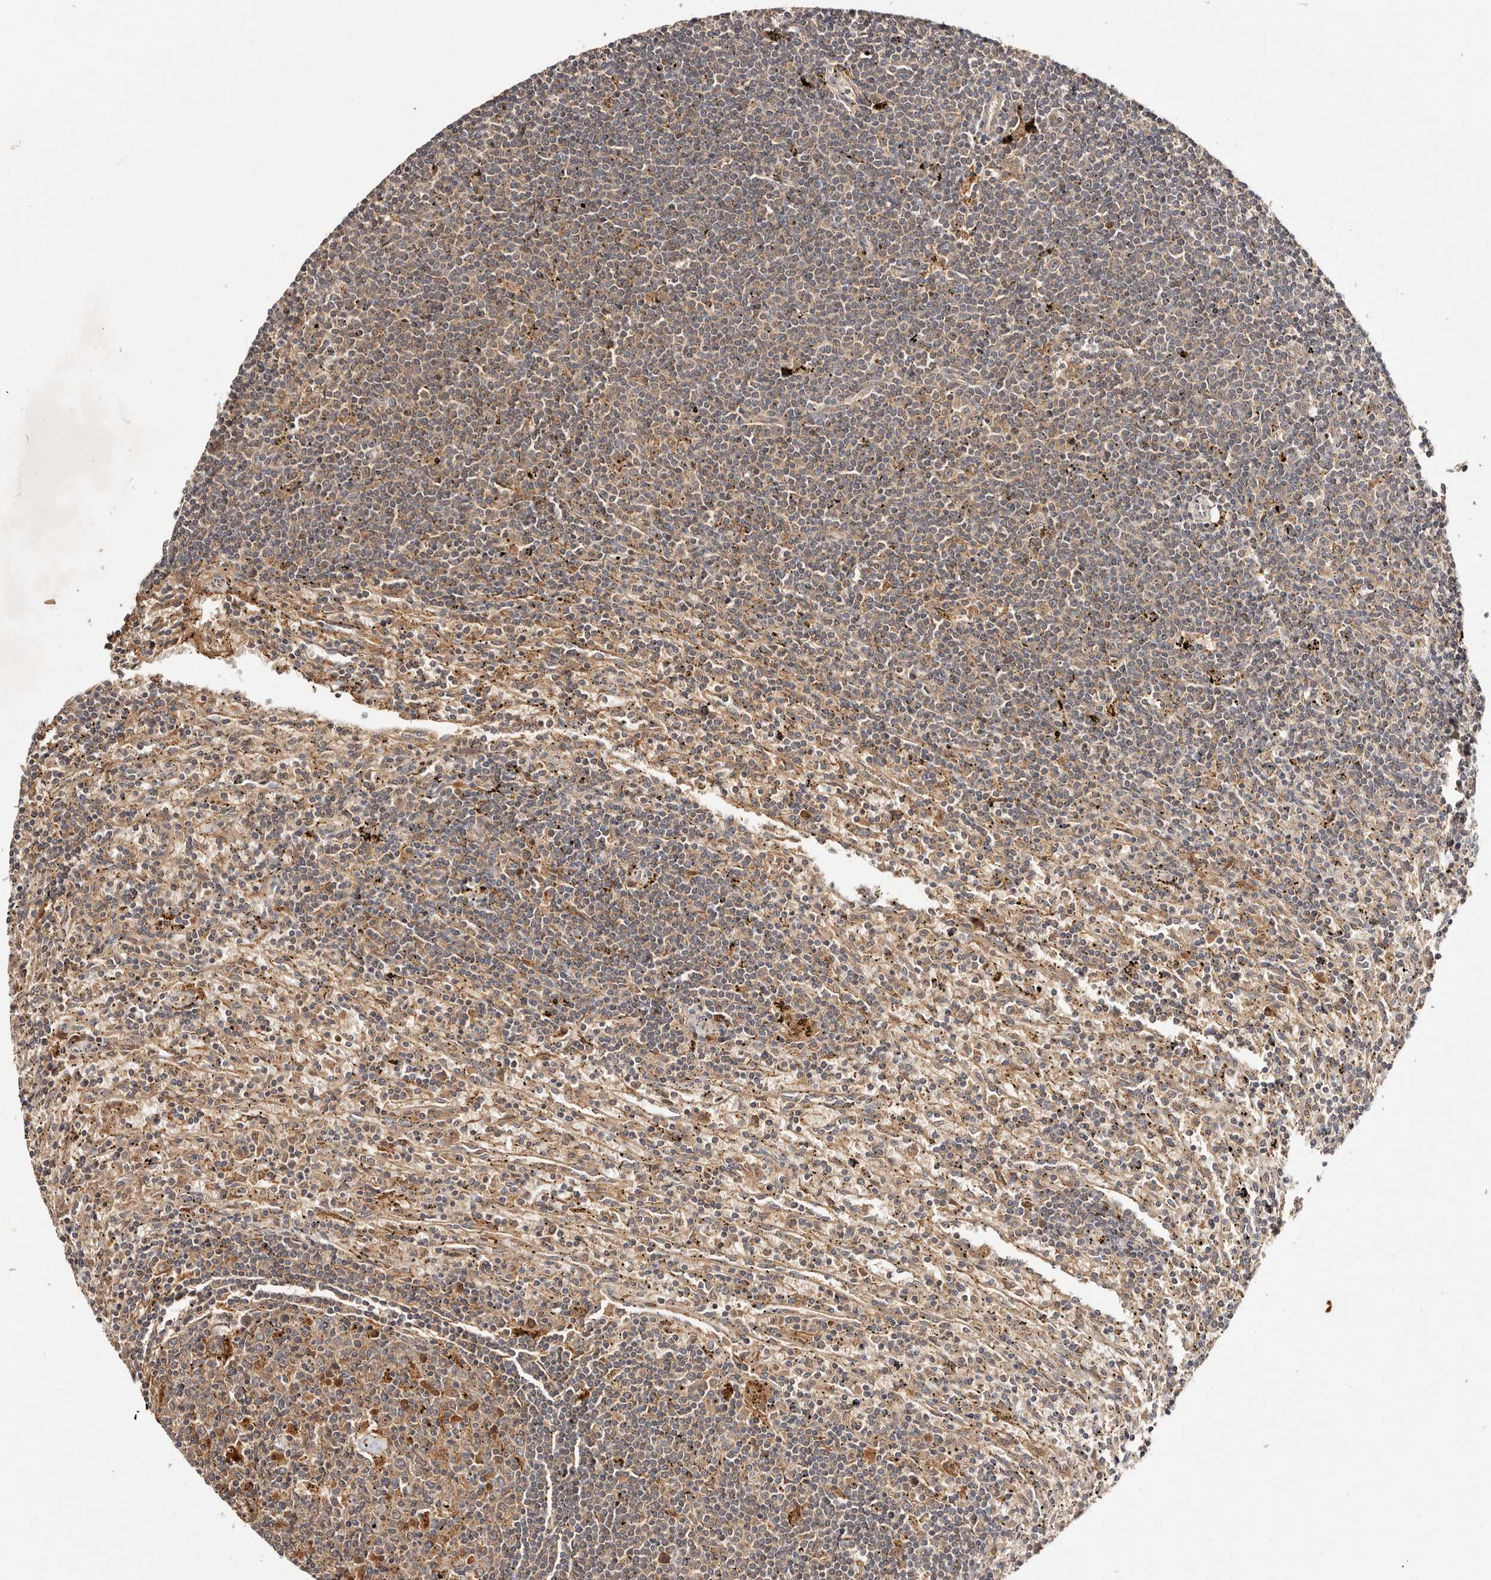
{"staining": {"intensity": "weak", "quantity": "<25%", "location": "cytoplasmic/membranous"}, "tissue": "lymphoma", "cell_type": "Tumor cells", "image_type": "cancer", "snomed": [{"axis": "morphology", "description": "Malignant lymphoma, non-Hodgkin's type, Low grade"}, {"axis": "topography", "description": "Spleen"}], "caption": "Immunohistochemistry (IHC) of malignant lymphoma, non-Hodgkin's type (low-grade) reveals no staining in tumor cells. Brightfield microscopy of IHC stained with DAB (brown) and hematoxylin (blue), captured at high magnification.", "gene": "PKIB", "patient": {"sex": "male", "age": 76}}